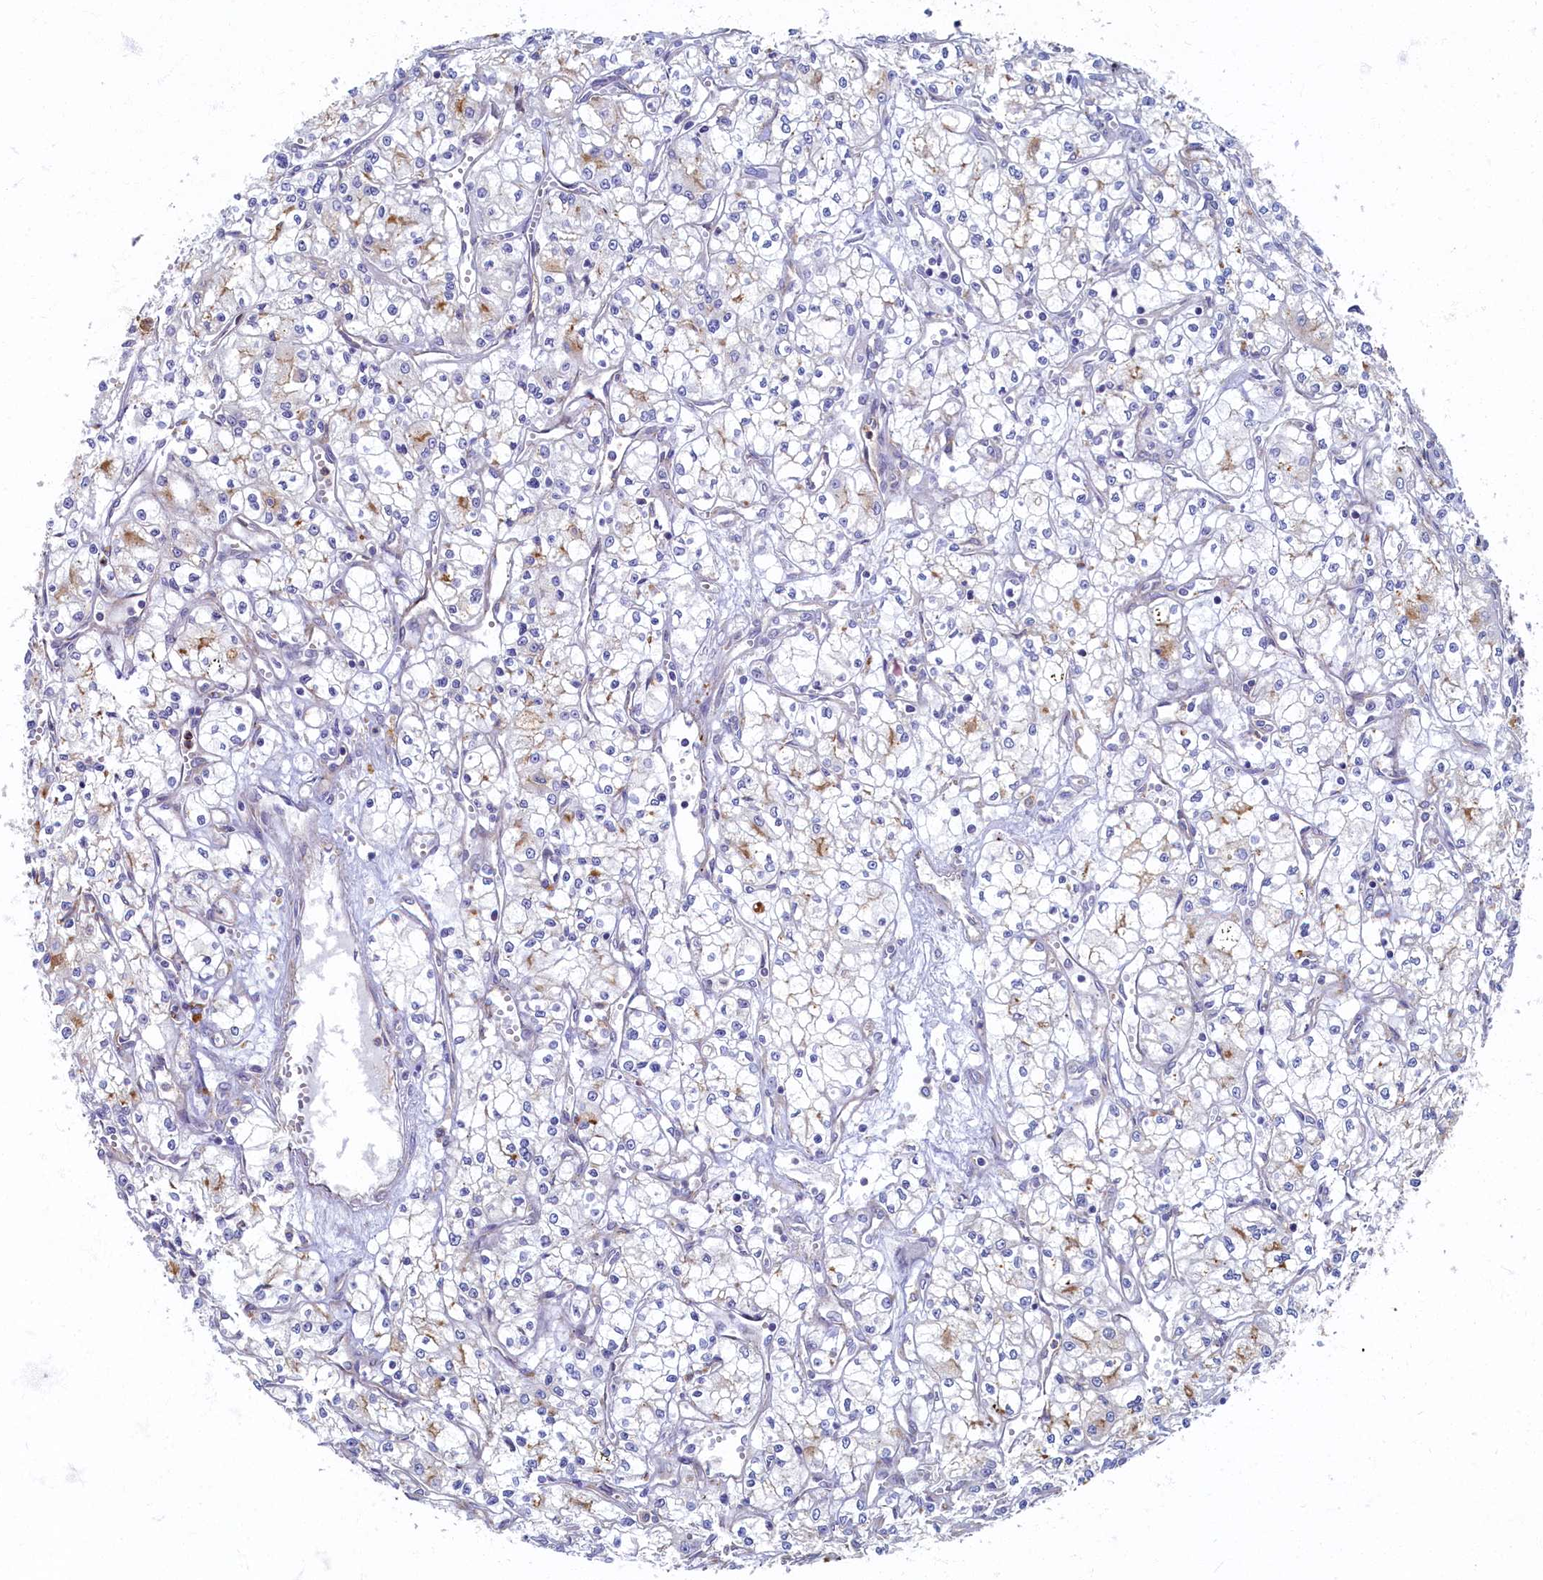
{"staining": {"intensity": "weak", "quantity": "<25%", "location": "cytoplasmic/membranous"}, "tissue": "renal cancer", "cell_type": "Tumor cells", "image_type": "cancer", "snomed": [{"axis": "morphology", "description": "Adenocarcinoma, NOS"}, {"axis": "topography", "description": "Kidney"}], "caption": "This is an immunohistochemistry (IHC) micrograph of human adenocarcinoma (renal). There is no expression in tumor cells.", "gene": "PSMG2", "patient": {"sex": "male", "age": 59}}